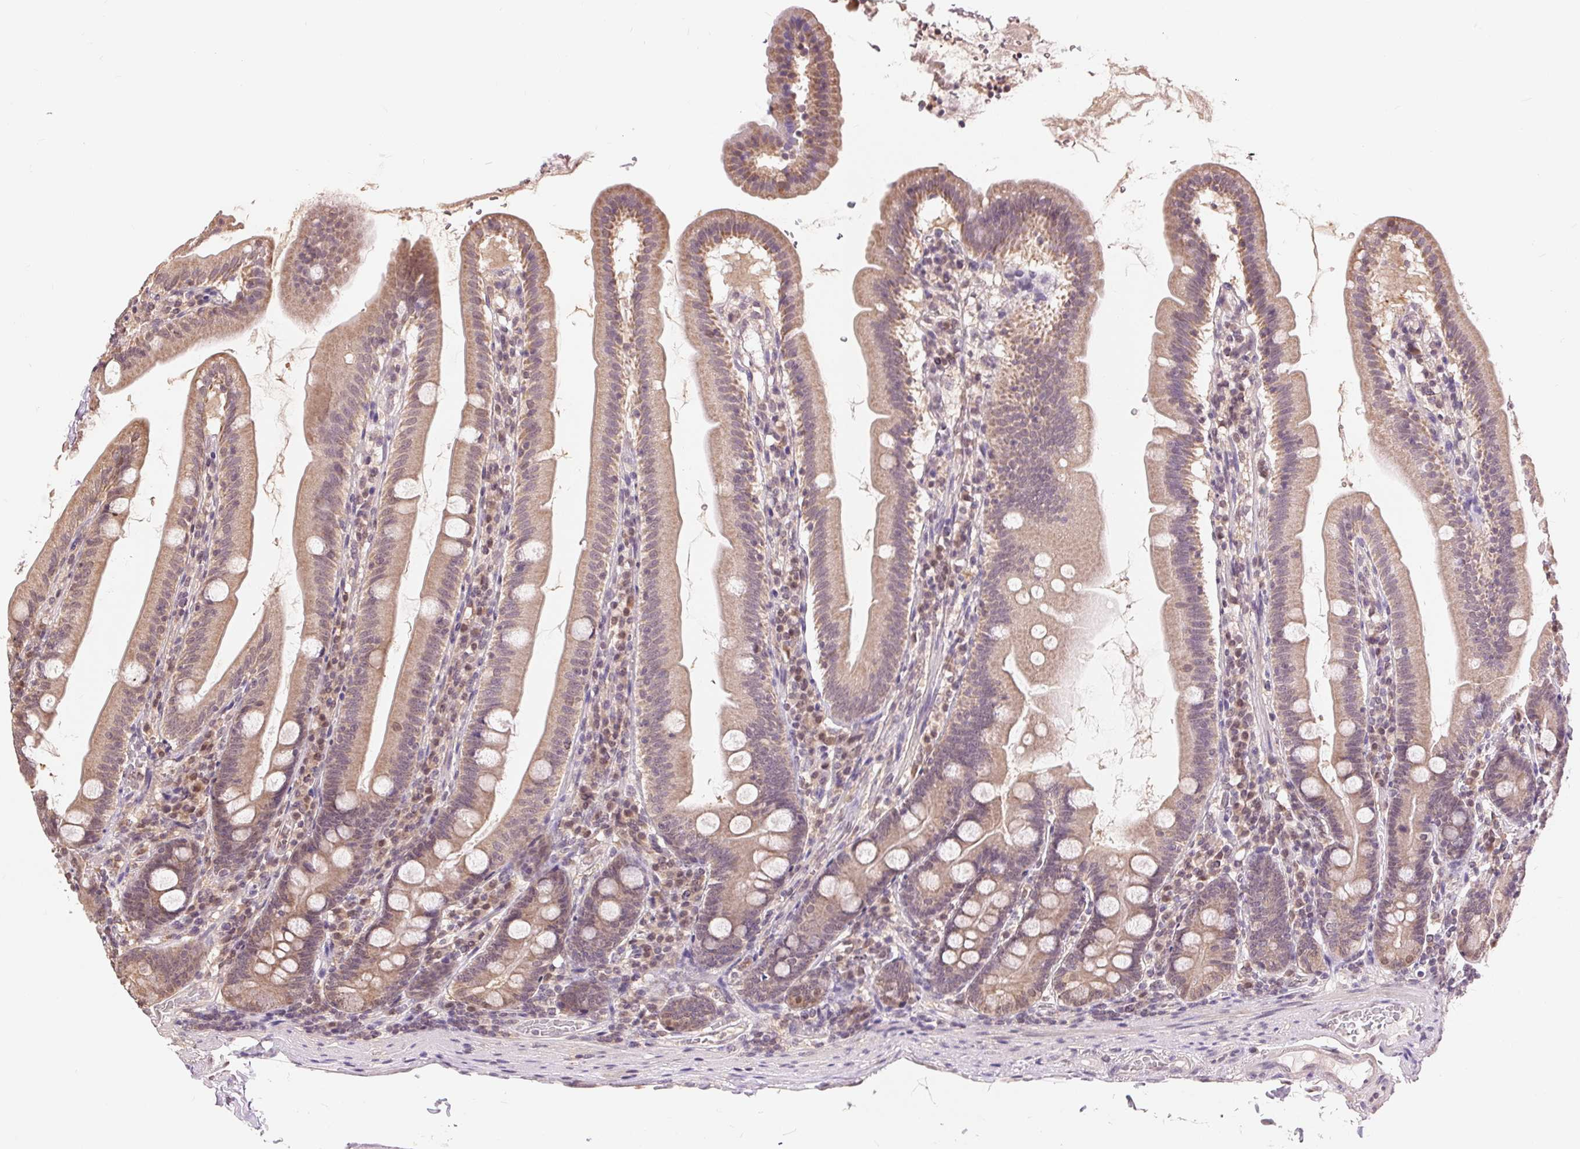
{"staining": {"intensity": "weak", "quantity": ">75%", "location": "cytoplasmic/membranous"}, "tissue": "duodenum", "cell_type": "Glandular cells", "image_type": "normal", "snomed": [{"axis": "morphology", "description": "Normal tissue, NOS"}, {"axis": "topography", "description": "Duodenum"}], "caption": "This is a photomicrograph of IHC staining of normal duodenum, which shows weak expression in the cytoplasmic/membranous of glandular cells.", "gene": "TMEM273", "patient": {"sex": "female", "age": 67}}